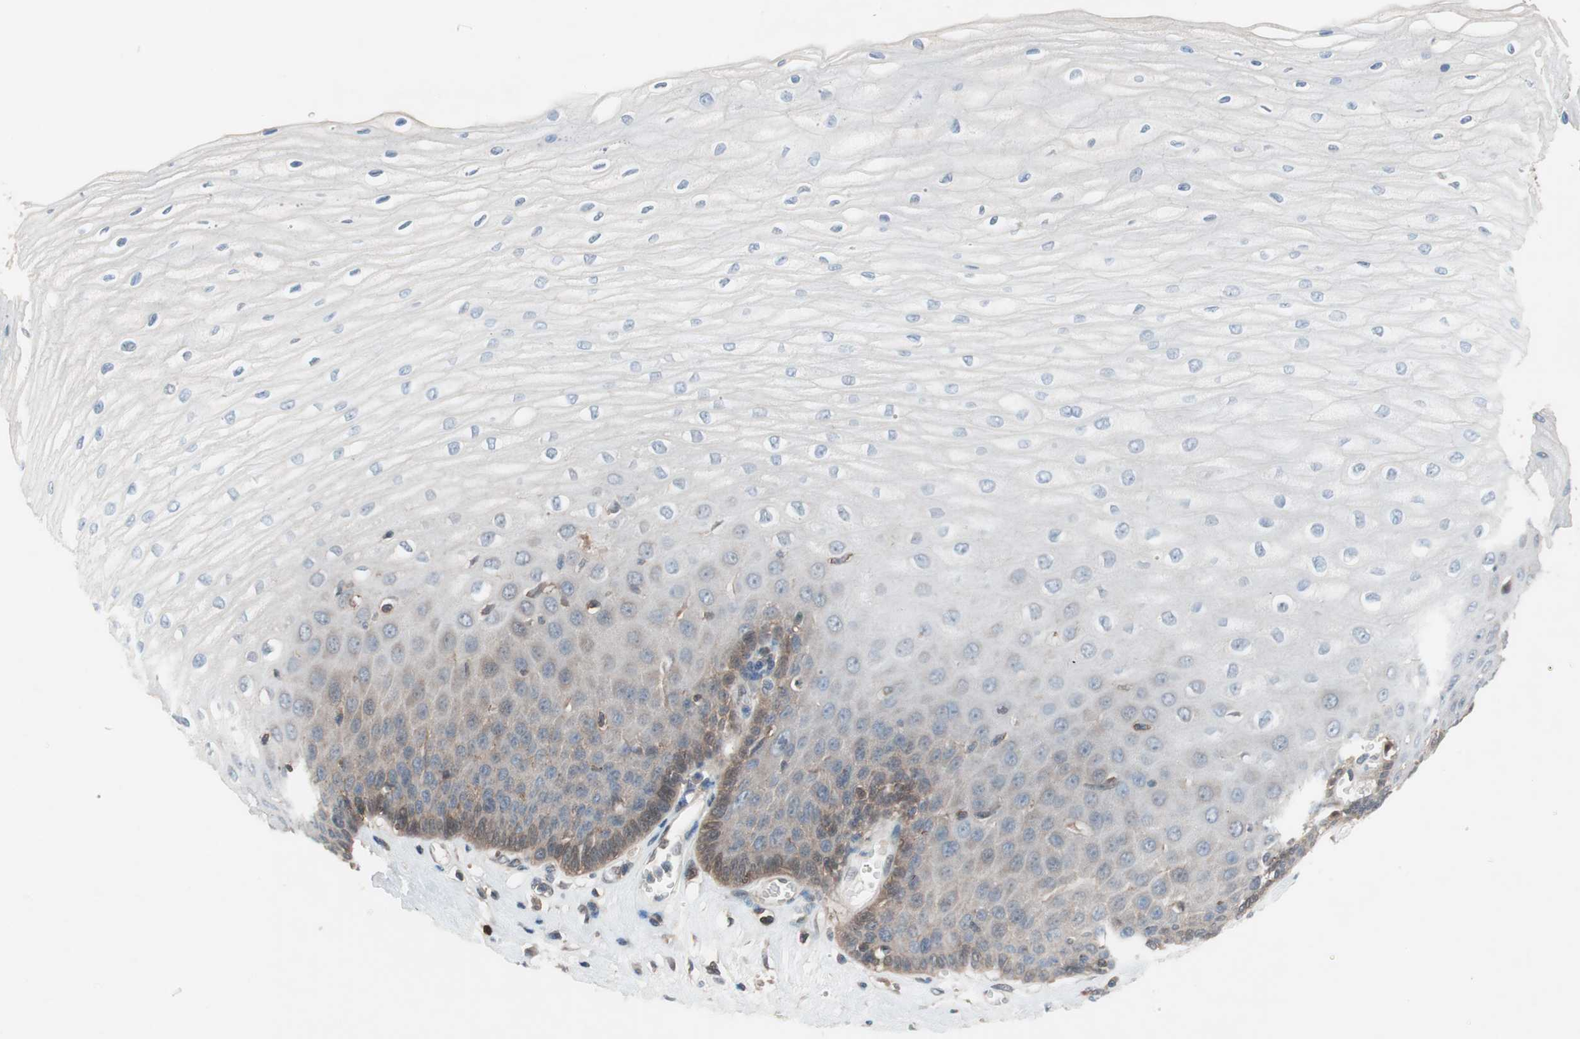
{"staining": {"intensity": "moderate", "quantity": "<25%", "location": "cytoplasmic/membranous"}, "tissue": "esophagus", "cell_type": "Squamous epithelial cells", "image_type": "normal", "snomed": [{"axis": "morphology", "description": "Normal tissue, NOS"}, {"axis": "morphology", "description": "Squamous cell carcinoma, NOS"}, {"axis": "topography", "description": "Esophagus"}], "caption": "A high-resolution histopathology image shows IHC staining of normal esophagus, which reveals moderate cytoplasmic/membranous staining in about <25% of squamous epithelial cells.", "gene": "GALT", "patient": {"sex": "male", "age": 65}}